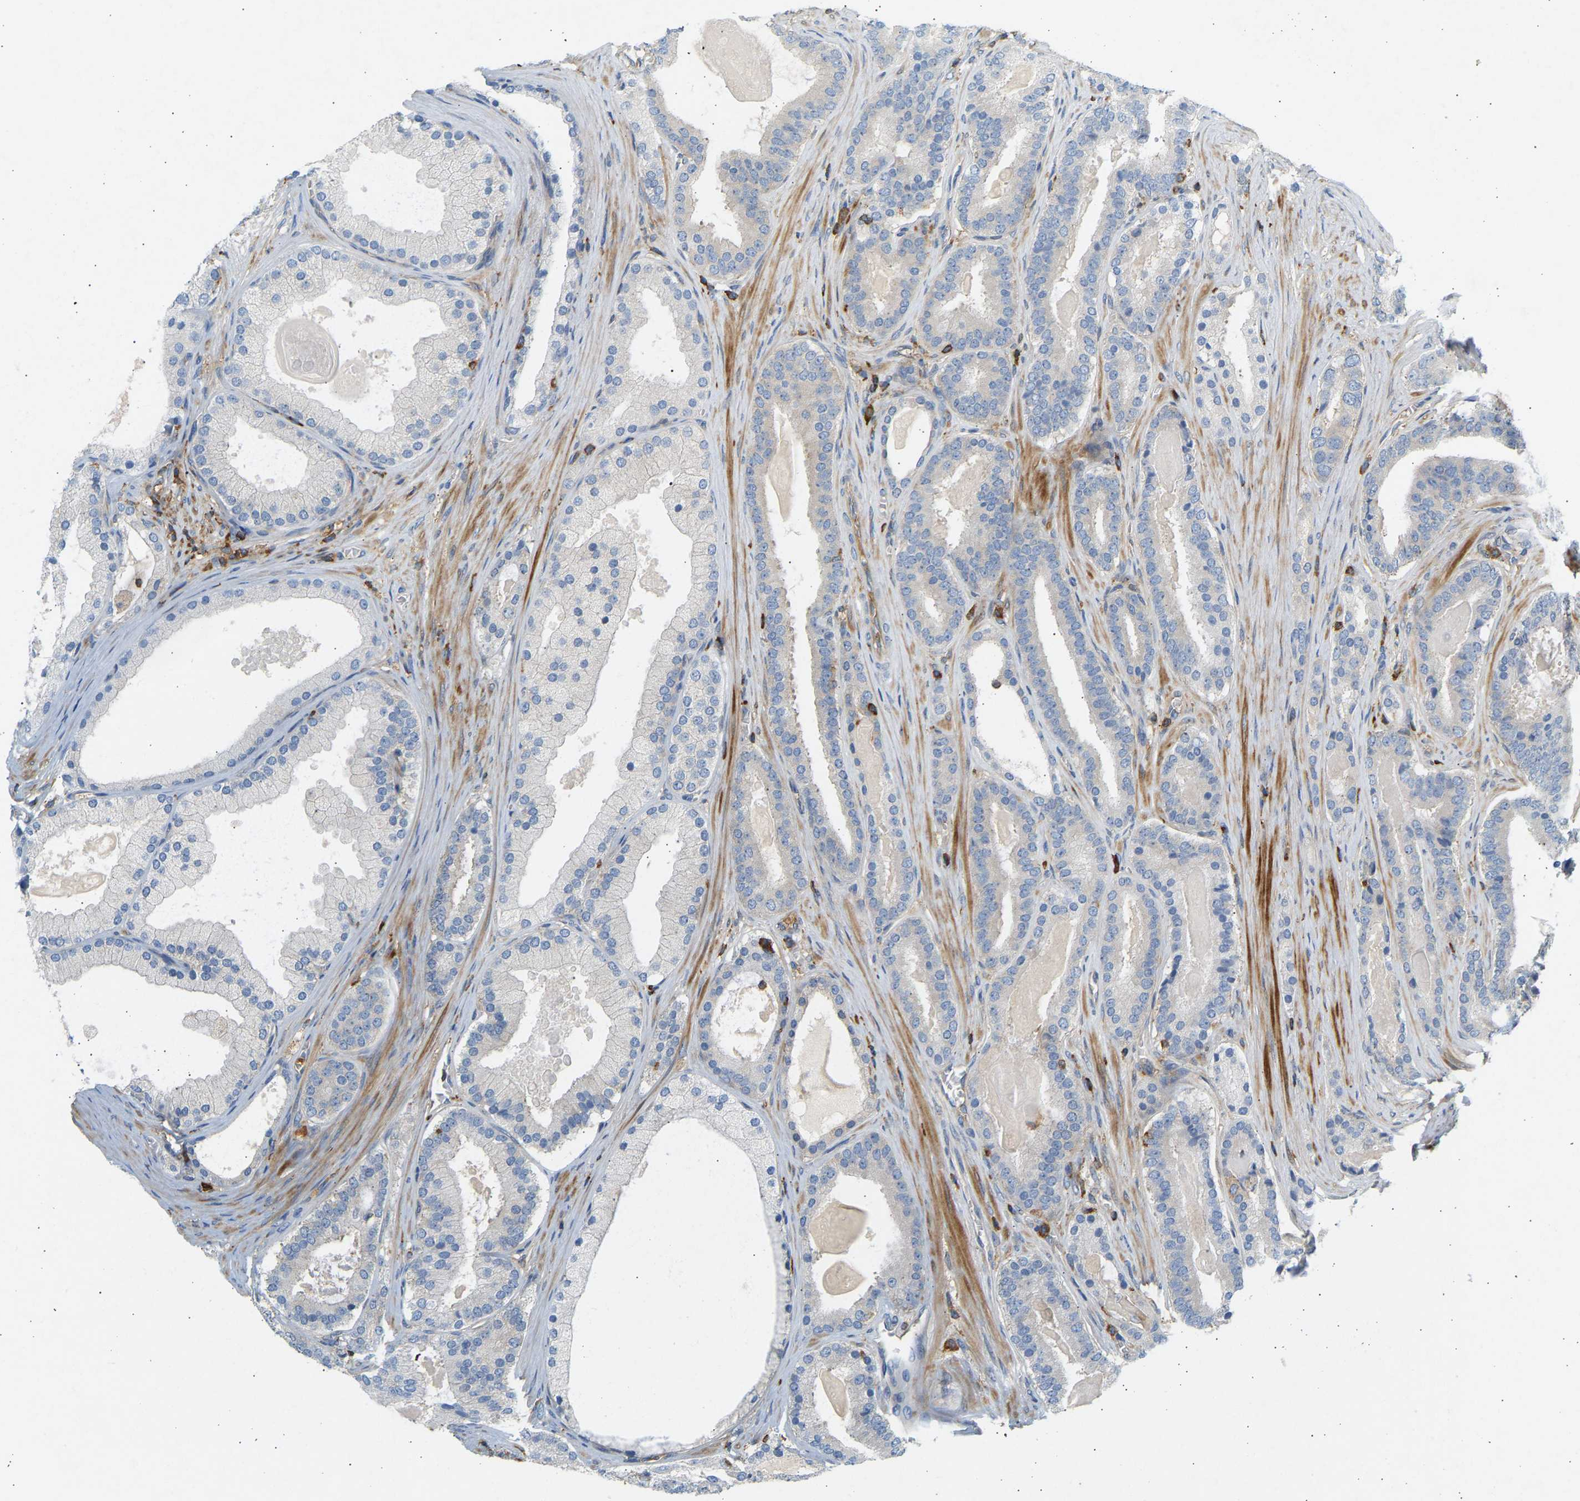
{"staining": {"intensity": "negative", "quantity": "none", "location": "none"}, "tissue": "prostate cancer", "cell_type": "Tumor cells", "image_type": "cancer", "snomed": [{"axis": "morphology", "description": "Adenocarcinoma, High grade"}, {"axis": "topography", "description": "Prostate"}], "caption": "An IHC photomicrograph of prostate cancer is shown. There is no staining in tumor cells of prostate cancer.", "gene": "FNBP1", "patient": {"sex": "male", "age": 60}}